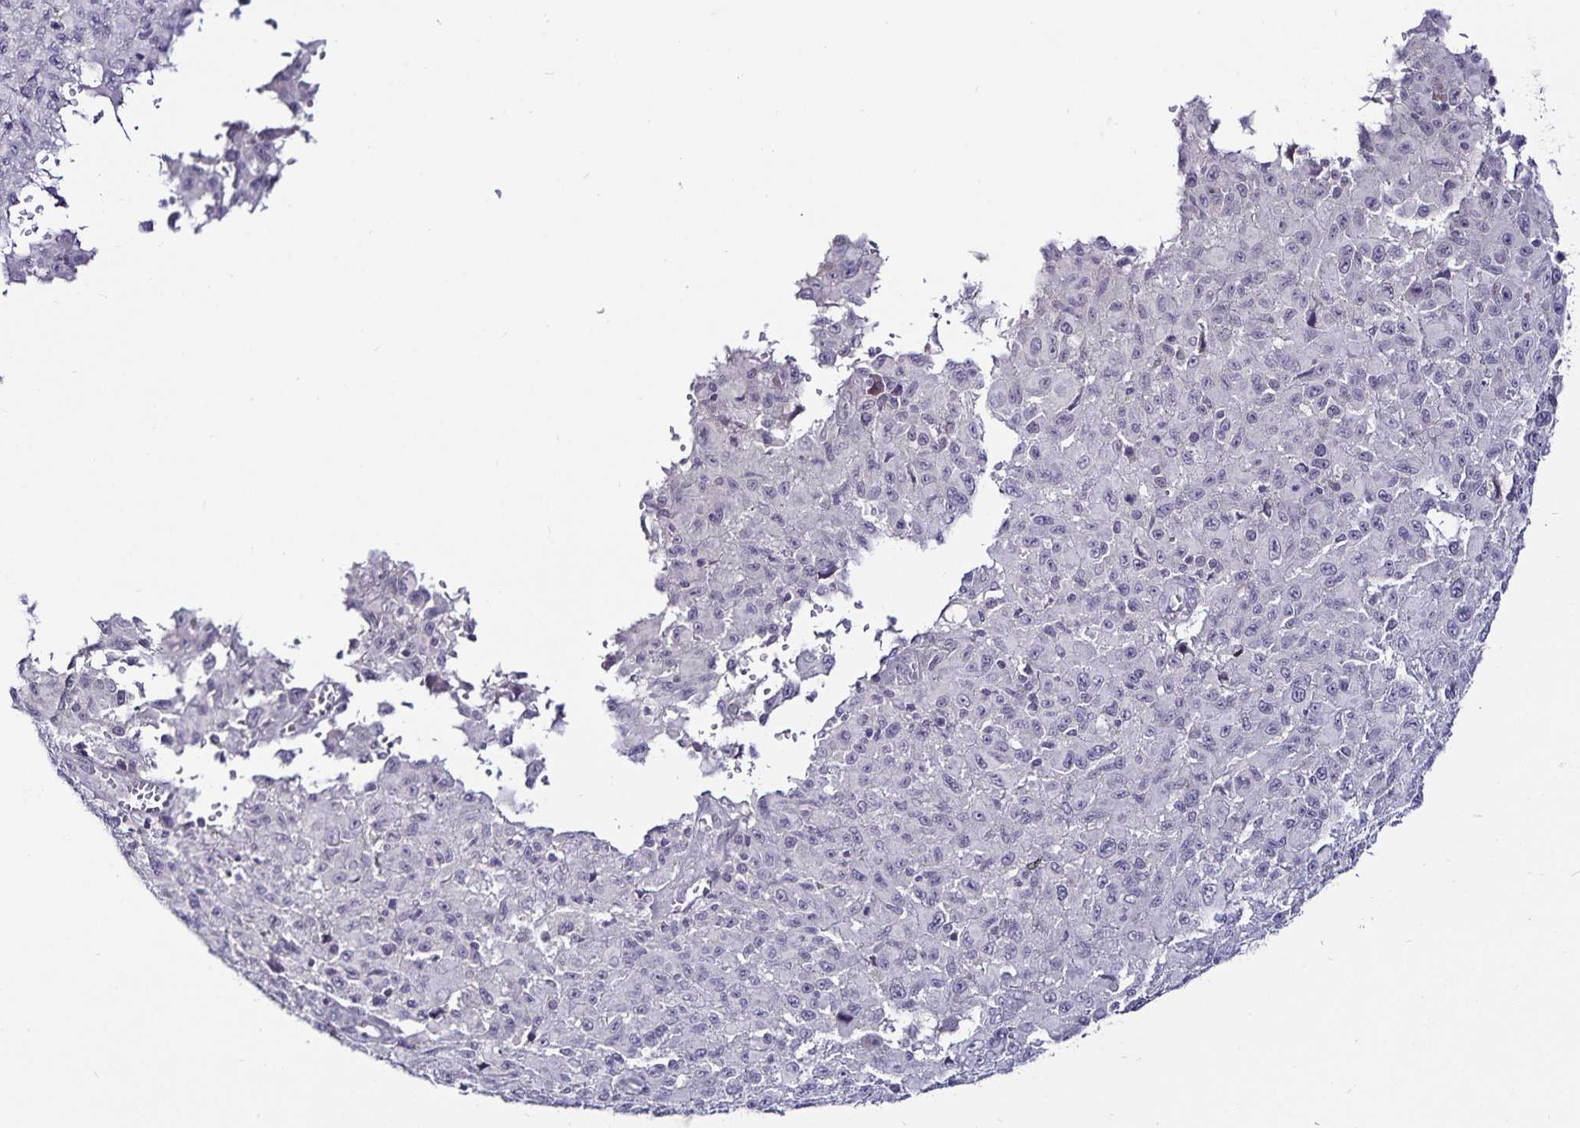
{"staining": {"intensity": "negative", "quantity": "none", "location": "none"}, "tissue": "melanoma", "cell_type": "Tumor cells", "image_type": "cancer", "snomed": [{"axis": "morphology", "description": "Malignant melanoma, NOS"}, {"axis": "topography", "description": "Skin"}], "caption": "The micrograph reveals no significant expression in tumor cells of melanoma.", "gene": "ACSL5", "patient": {"sex": "male", "age": 46}}